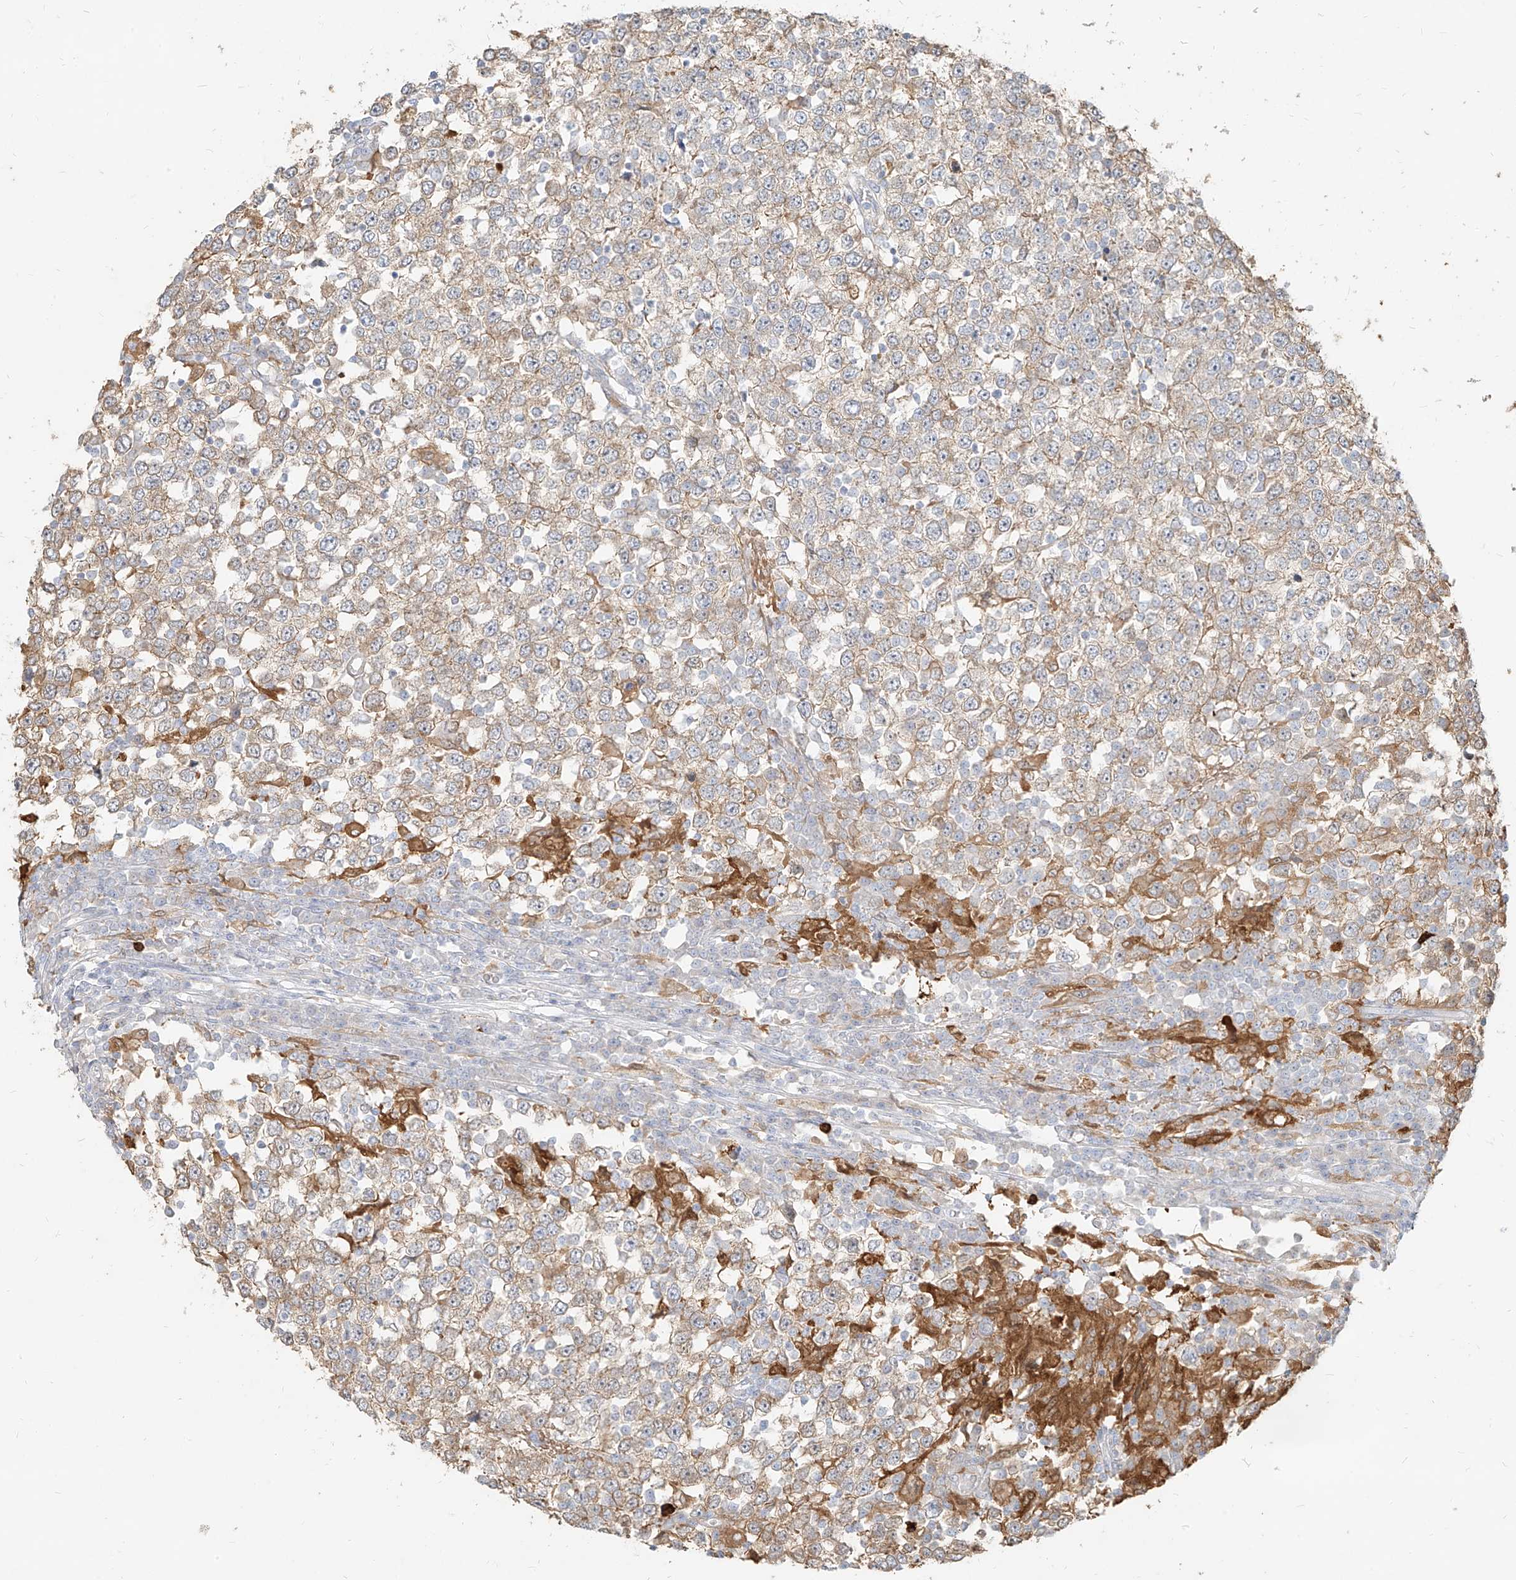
{"staining": {"intensity": "weak", "quantity": "25%-75%", "location": "cytoplasmic/membranous"}, "tissue": "testis cancer", "cell_type": "Tumor cells", "image_type": "cancer", "snomed": [{"axis": "morphology", "description": "Seminoma, NOS"}, {"axis": "topography", "description": "Testis"}], "caption": "Tumor cells reveal low levels of weak cytoplasmic/membranous positivity in approximately 25%-75% of cells in testis cancer. (Brightfield microscopy of DAB IHC at high magnification).", "gene": "PGD", "patient": {"sex": "male", "age": 65}}